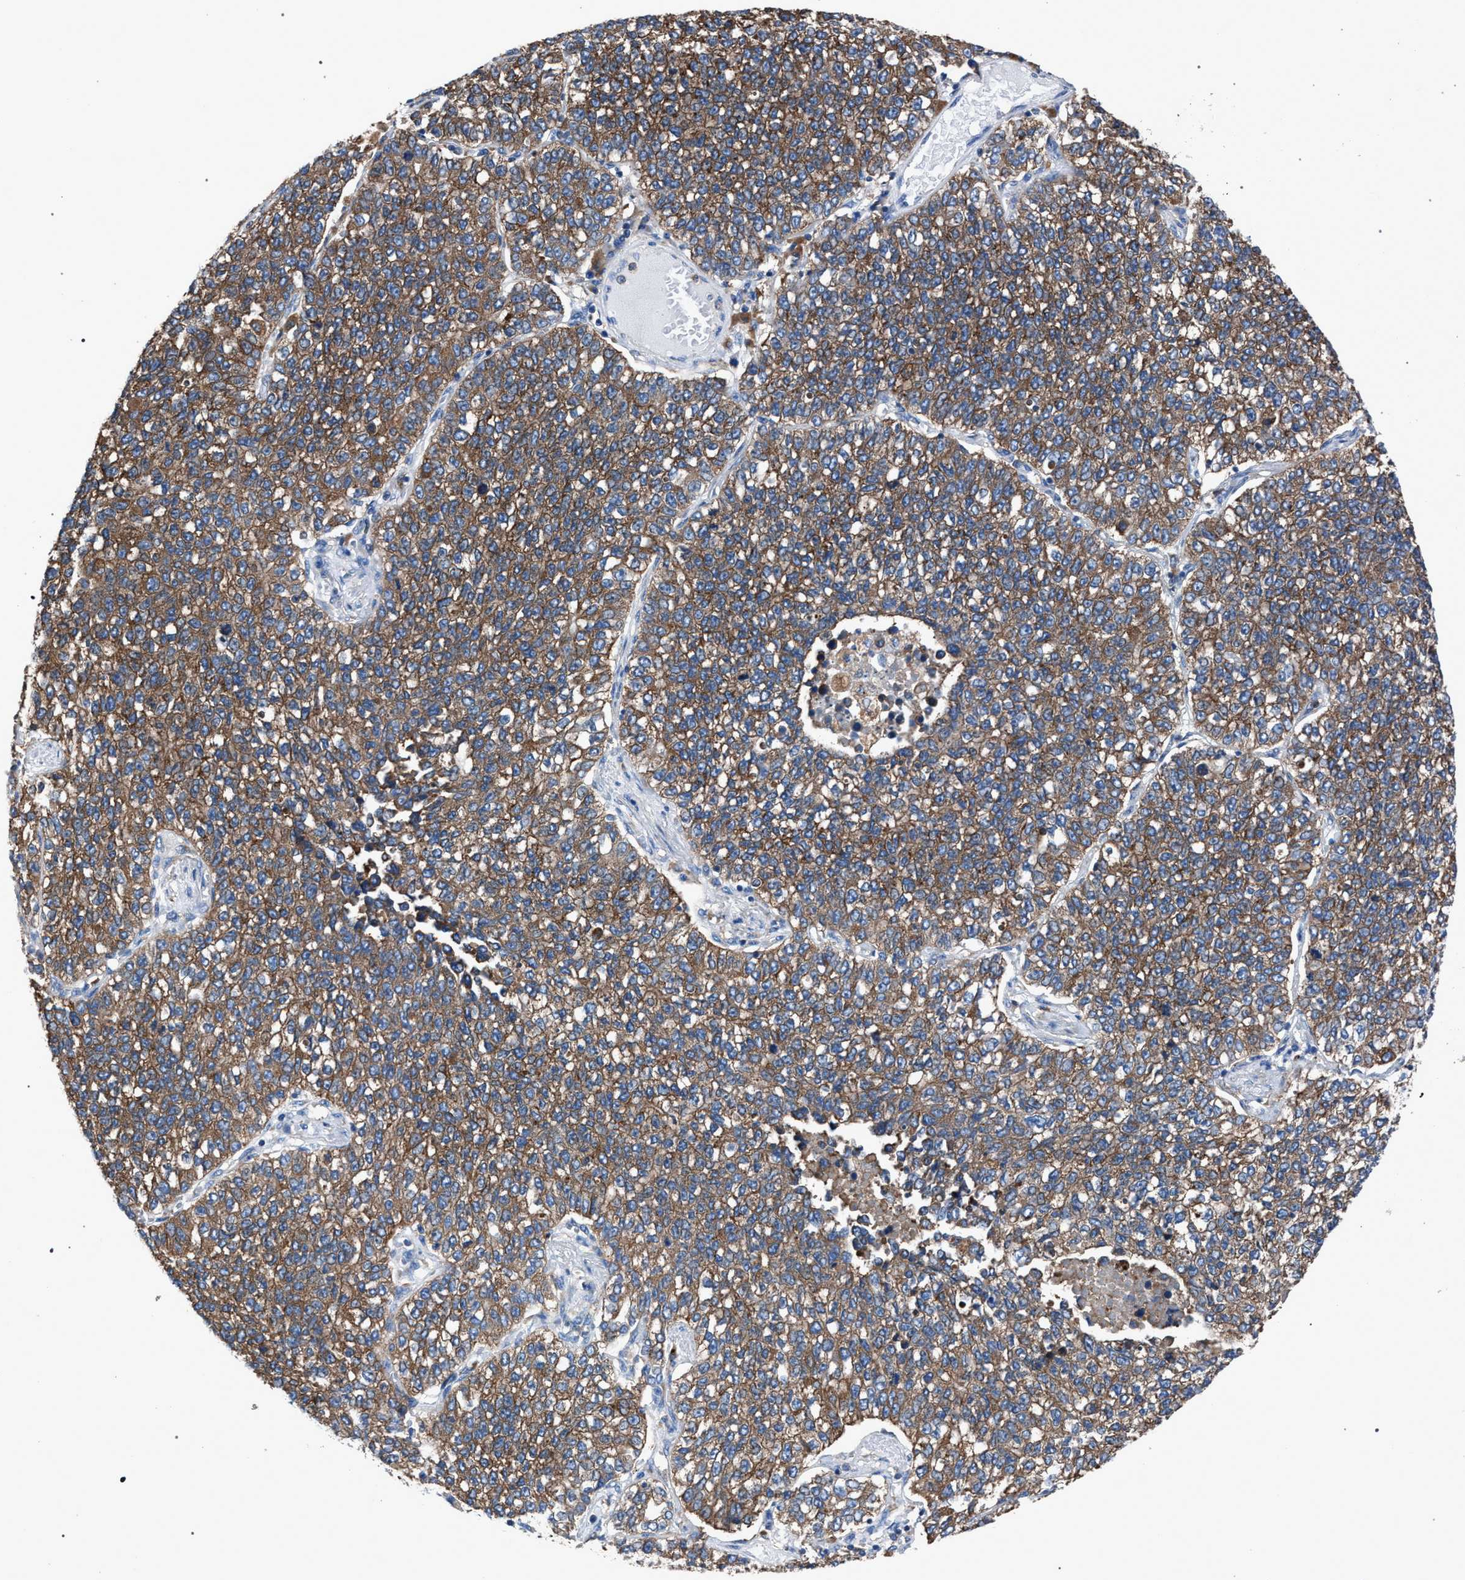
{"staining": {"intensity": "moderate", "quantity": ">75%", "location": "cytoplasmic/membranous"}, "tissue": "lung cancer", "cell_type": "Tumor cells", "image_type": "cancer", "snomed": [{"axis": "morphology", "description": "Adenocarcinoma, NOS"}, {"axis": "topography", "description": "Lung"}], "caption": "Immunohistochemistry (IHC) micrograph of lung cancer (adenocarcinoma) stained for a protein (brown), which shows medium levels of moderate cytoplasmic/membranous staining in approximately >75% of tumor cells.", "gene": "ATP6V0A1", "patient": {"sex": "male", "age": 49}}